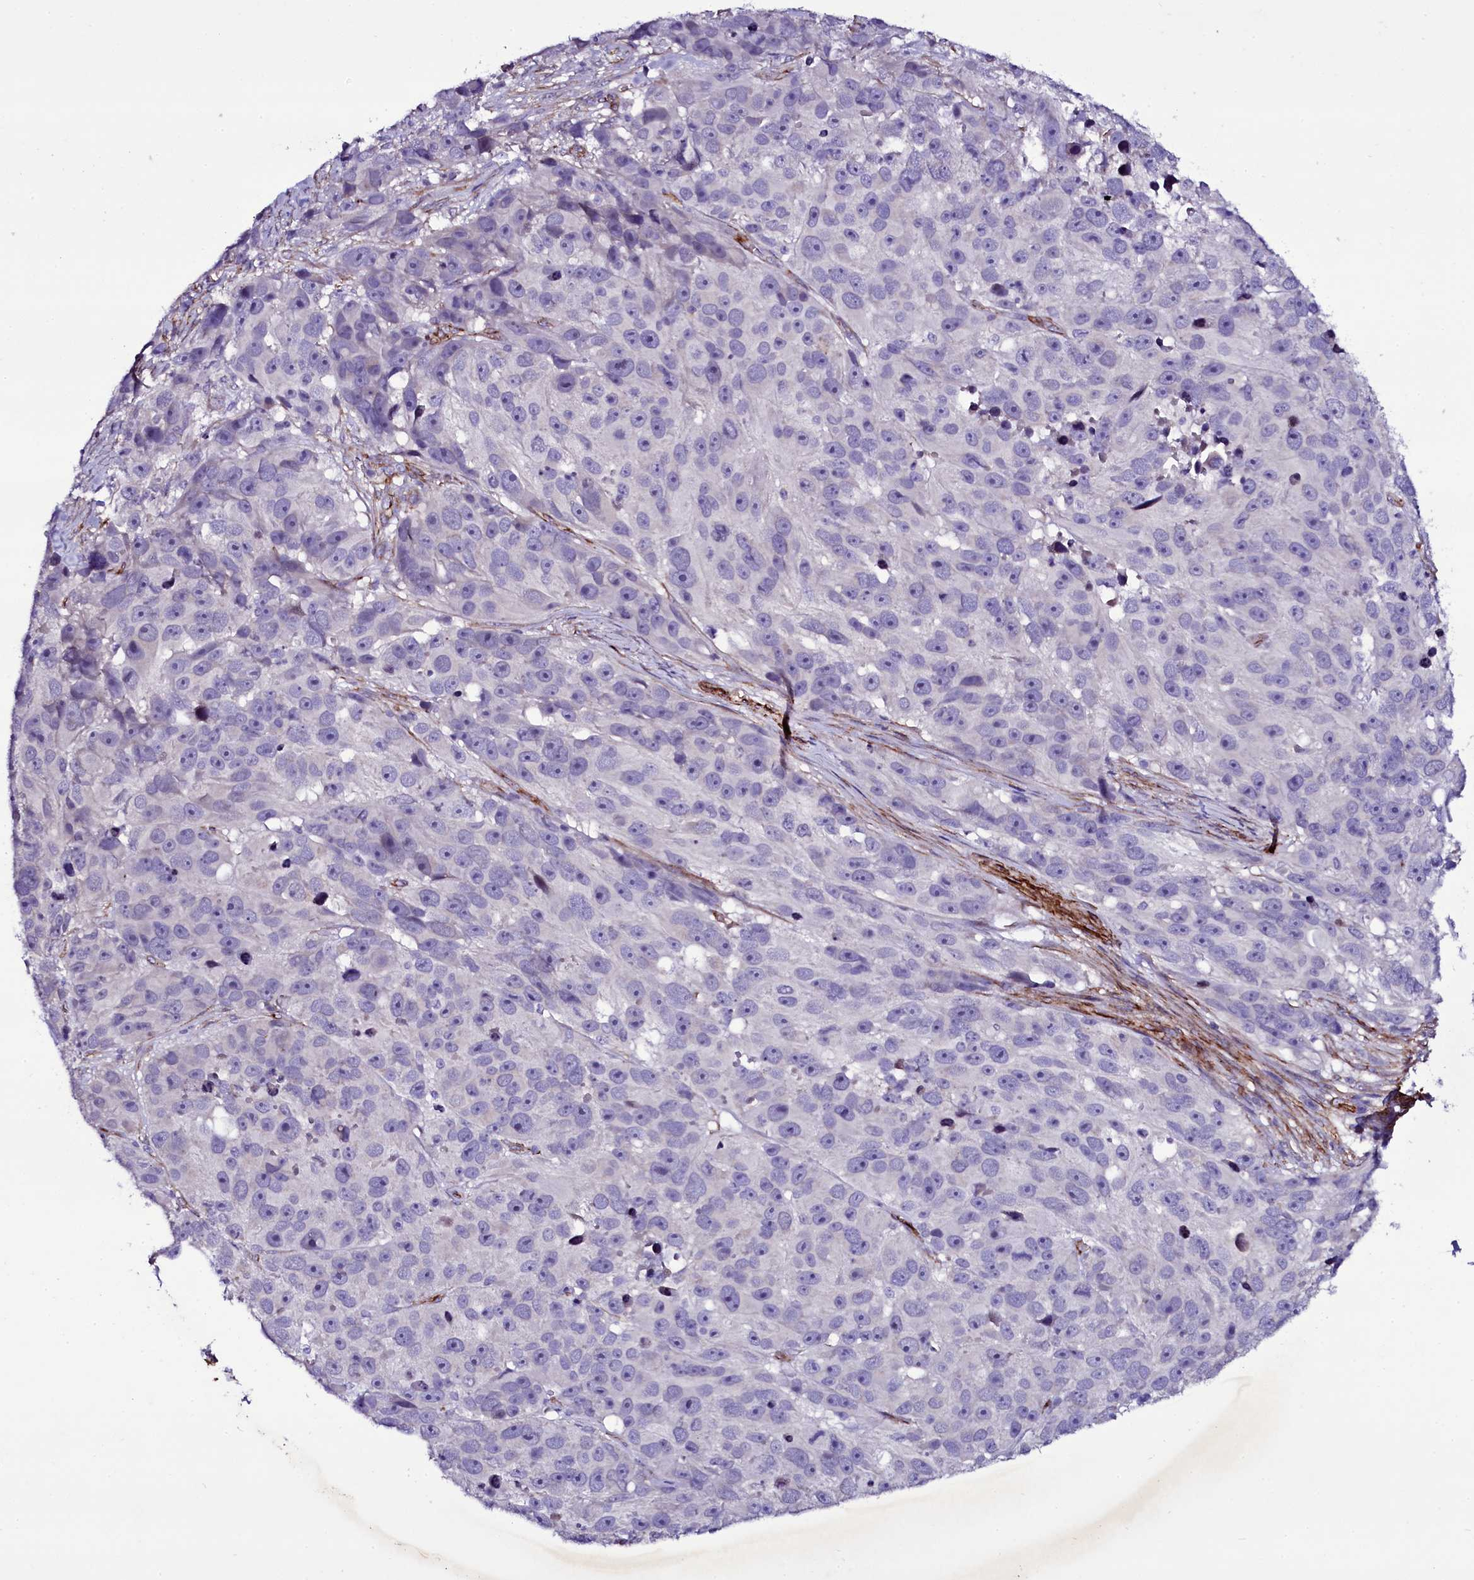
{"staining": {"intensity": "negative", "quantity": "none", "location": "none"}, "tissue": "melanoma", "cell_type": "Tumor cells", "image_type": "cancer", "snomed": [{"axis": "morphology", "description": "Malignant melanoma, NOS"}, {"axis": "topography", "description": "Skin"}], "caption": "The immunohistochemistry photomicrograph has no significant staining in tumor cells of melanoma tissue.", "gene": "MEX3C", "patient": {"sex": "male", "age": 84}}